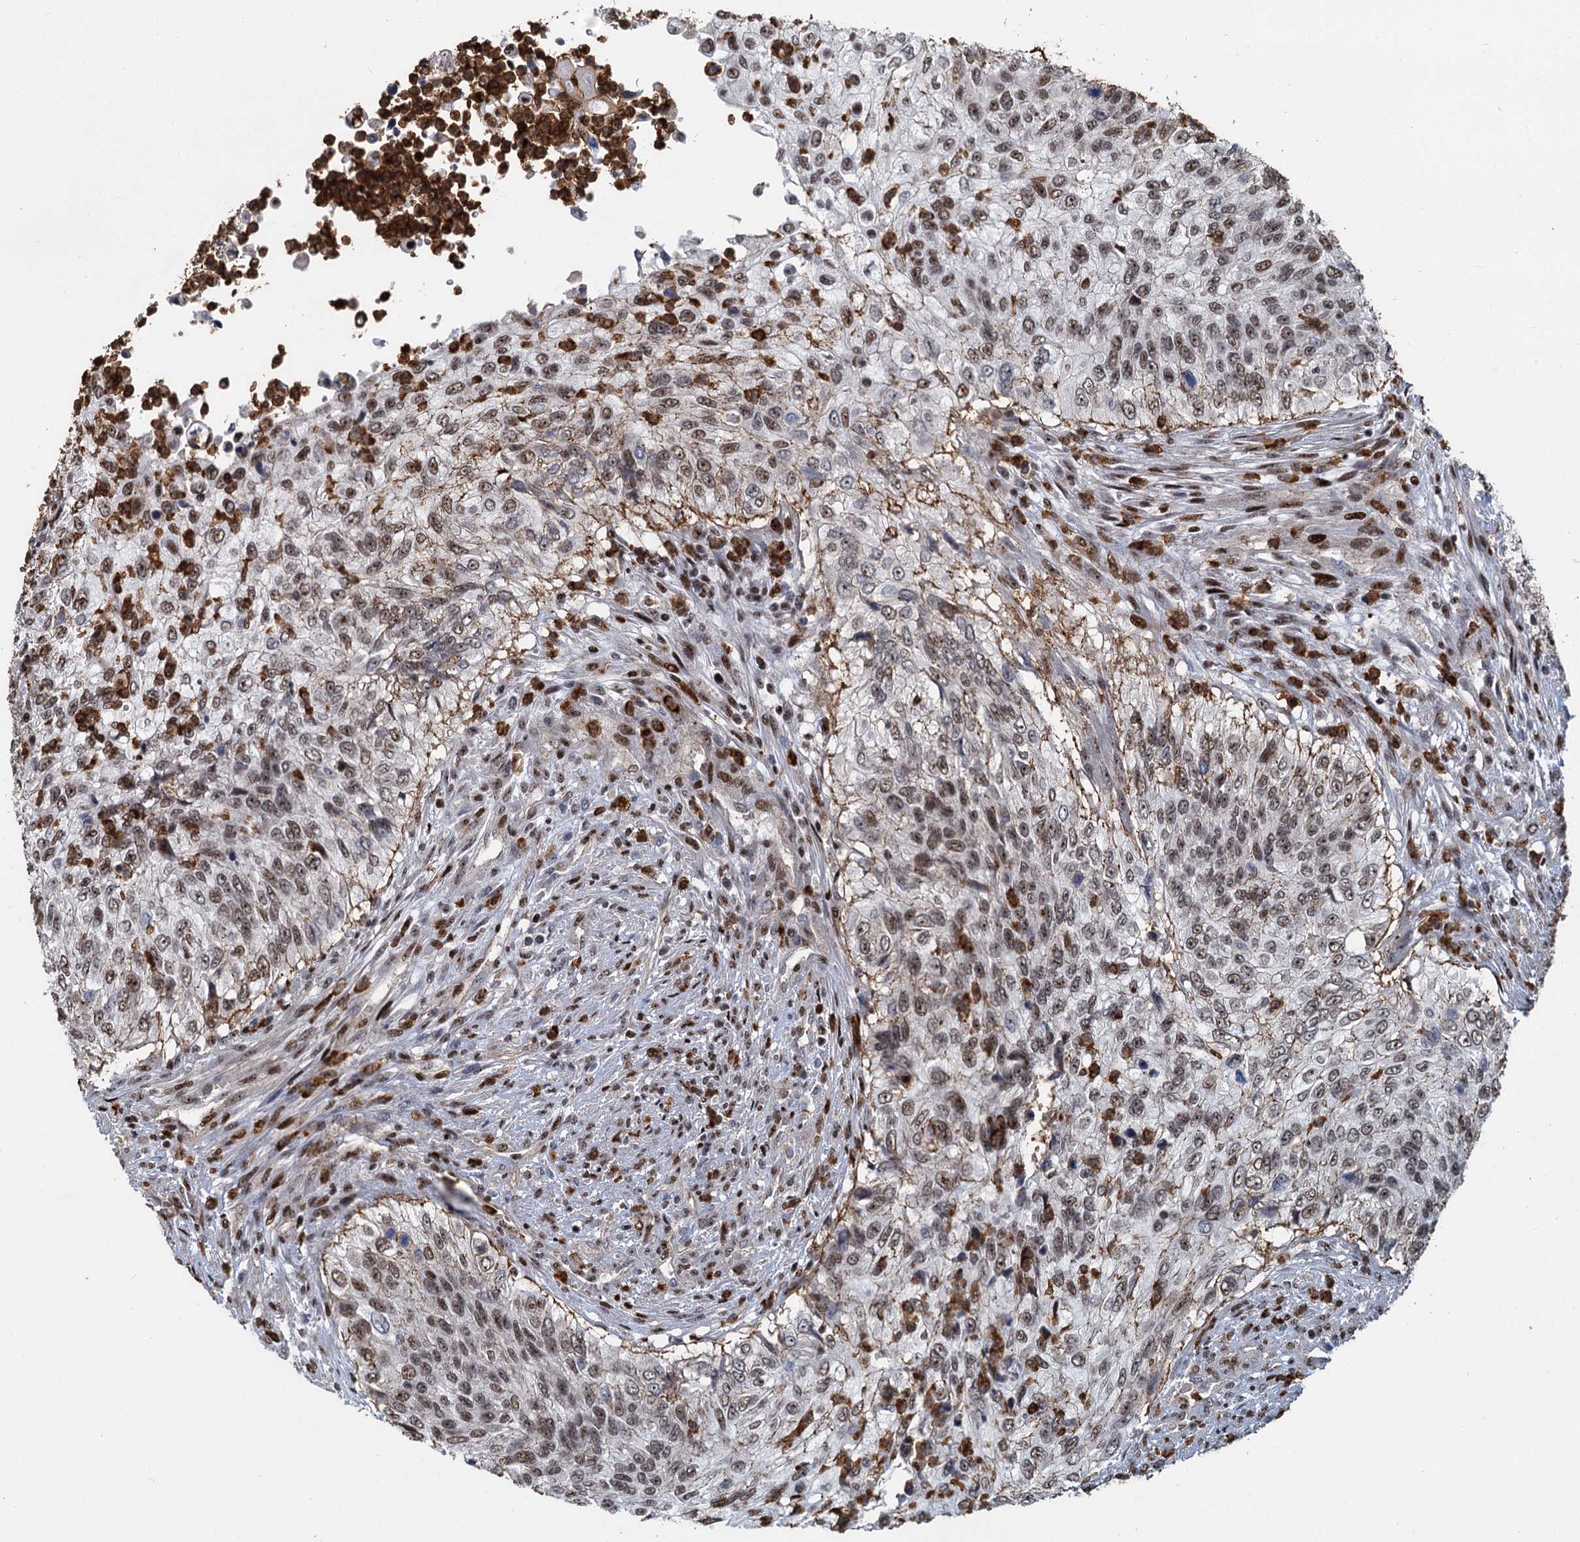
{"staining": {"intensity": "moderate", "quantity": ">75%", "location": "nuclear"}, "tissue": "urothelial cancer", "cell_type": "Tumor cells", "image_type": "cancer", "snomed": [{"axis": "morphology", "description": "Urothelial carcinoma, High grade"}, {"axis": "topography", "description": "Urinary bladder"}], "caption": "Protein expression analysis of urothelial carcinoma (high-grade) exhibits moderate nuclear expression in approximately >75% of tumor cells. Ihc stains the protein of interest in brown and the nuclei are stained blue.", "gene": "ANKRD49", "patient": {"sex": "female", "age": 60}}